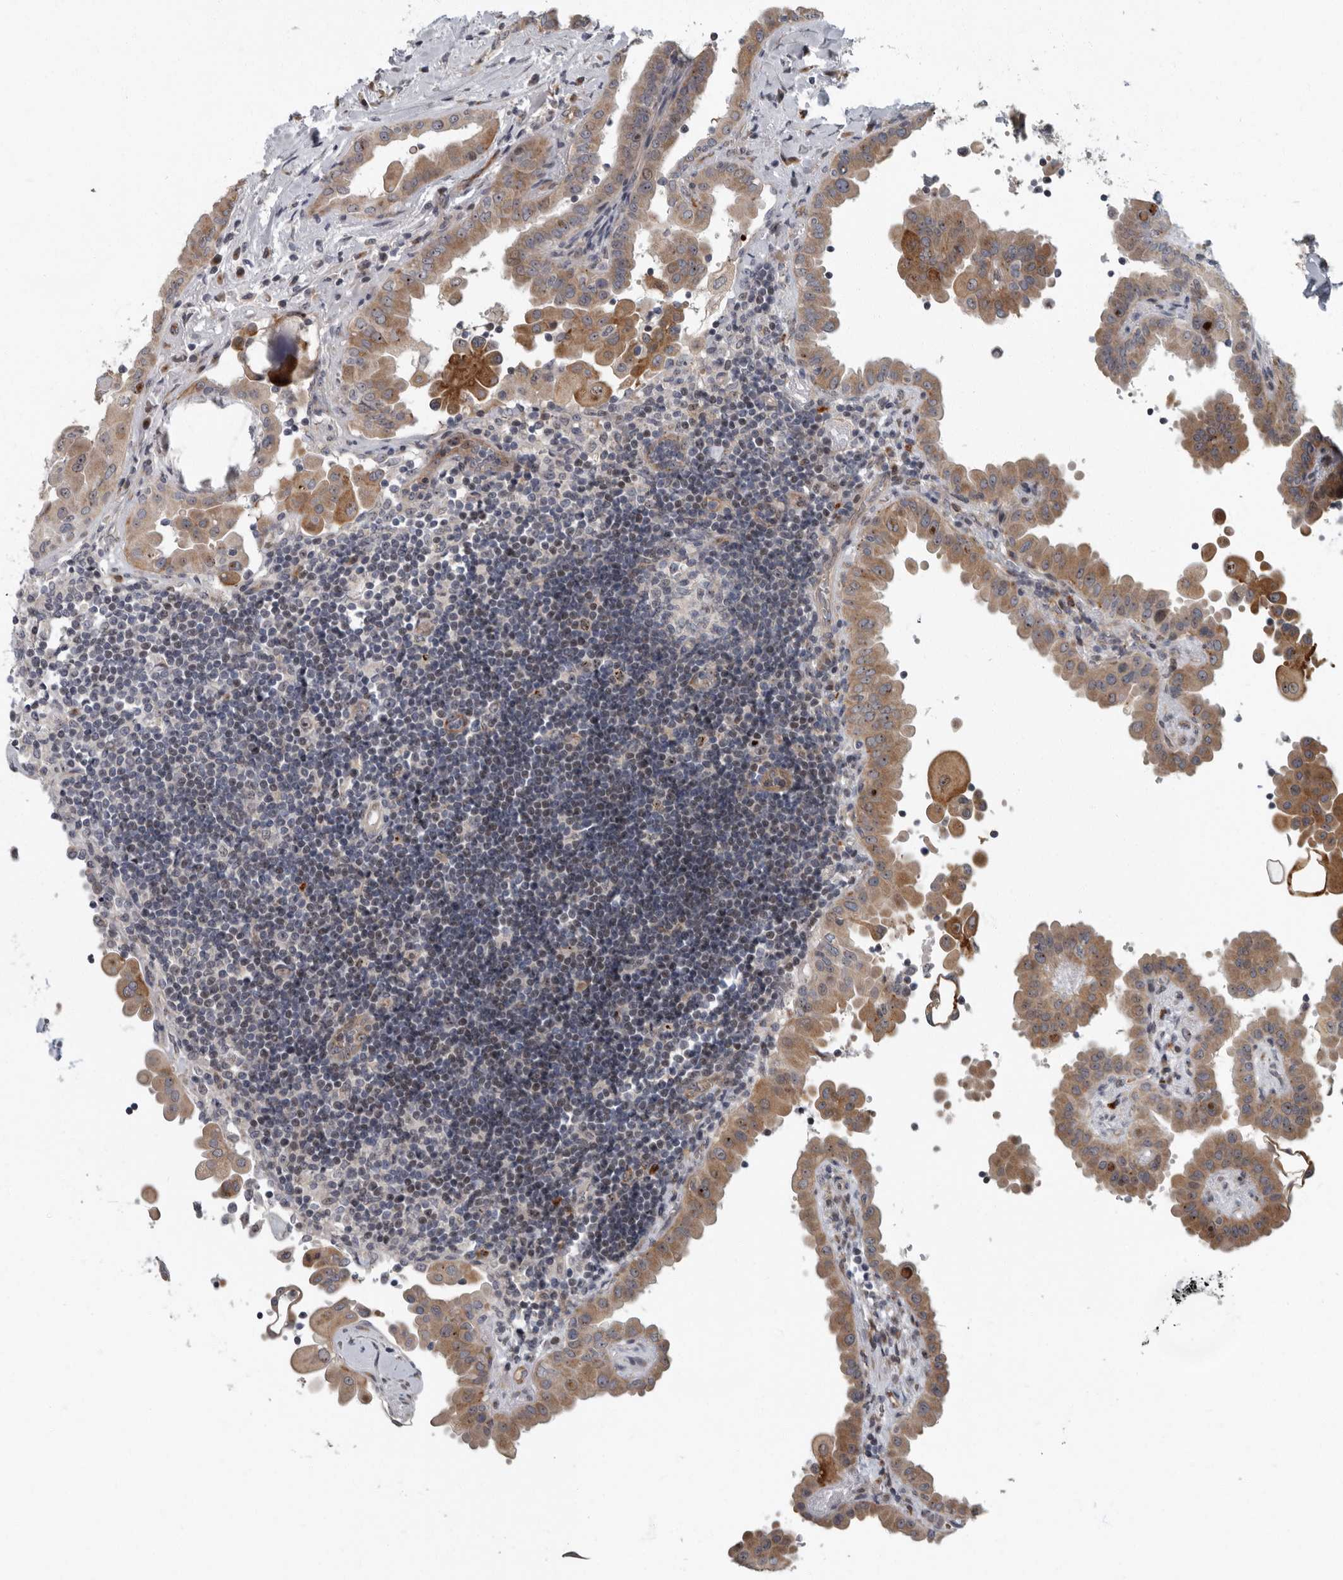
{"staining": {"intensity": "moderate", "quantity": ">75%", "location": "cytoplasmic/membranous"}, "tissue": "thyroid cancer", "cell_type": "Tumor cells", "image_type": "cancer", "snomed": [{"axis": "morphology", "description": "Papillary adenocarcinoma, NOS"}, {"axis": "topography", "description": "Thyroid gland"}], "caption": "Protein analysis of thyroid cancer (papillary adenocarcinoma) tissue reveals moderate cytoplasmic/membranous positivity in about >75% of tumor cells.", "gene": "PDCD11", "patient": {"sex": "male", "age": 33}}